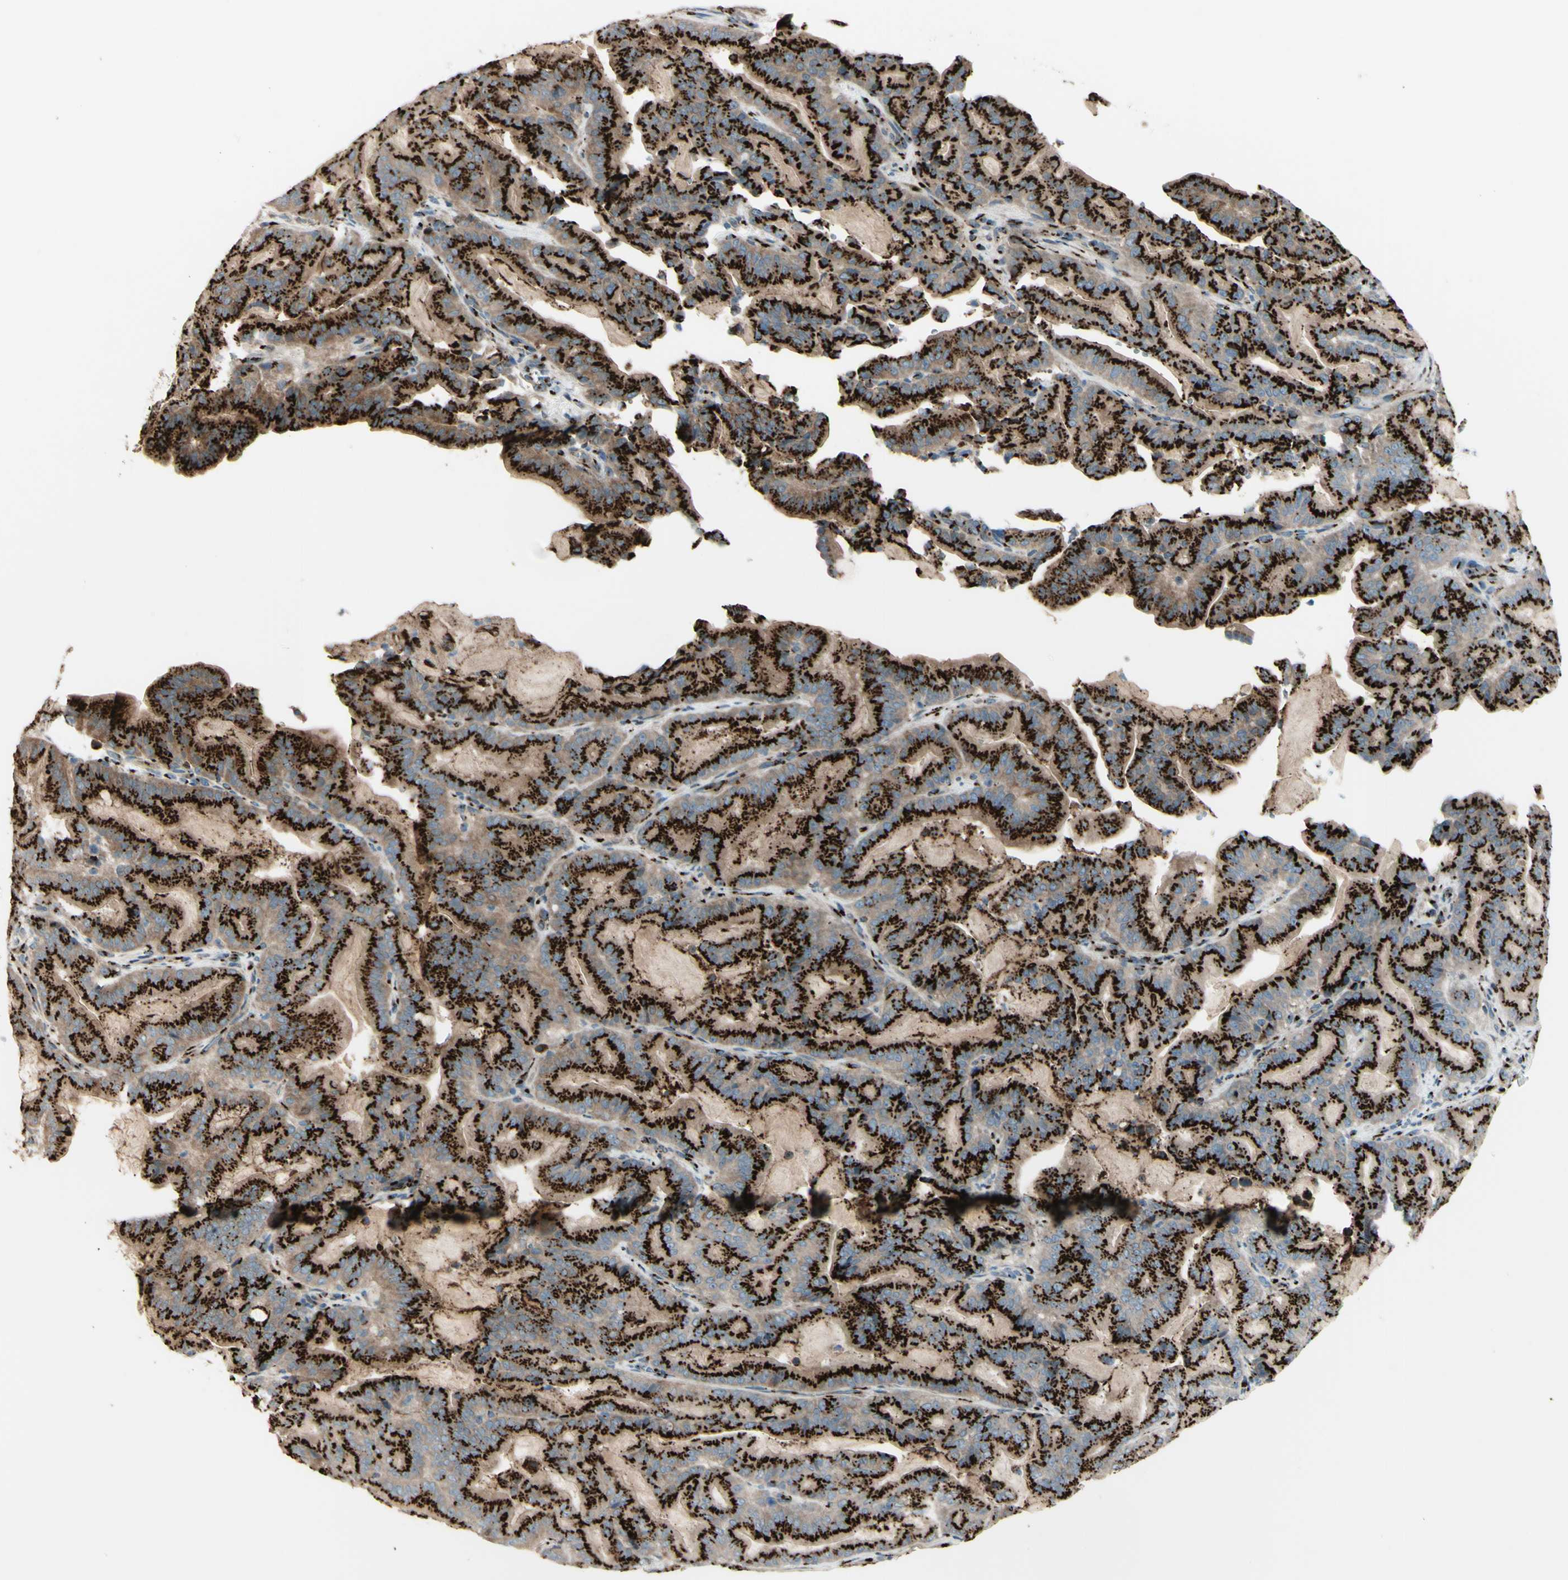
{"staining": {"intensity": "strong", "quantity": ">75%", "location": "cytoplasmic/membranous"}, "tissue": "pancreatic cancer", "cell_type": "Tumor cells", "image_type": "cancer", "snomed": [{"axis": "morphology", "description": "Adenocarcinoma, NOS"}, {"axis": "topography", "description": "Pancreas"}], "caption": "Pancreatic cancer (adenocarcinoma) stained with DAB (3,3'-diaminobenzidine) immunohistochemistry displays high levels of strong cytoplasmic/membranous expression in about >75% of tumor cells.", "gene": "BPNT2", "patient": {"sex": "male", "age": 63}}